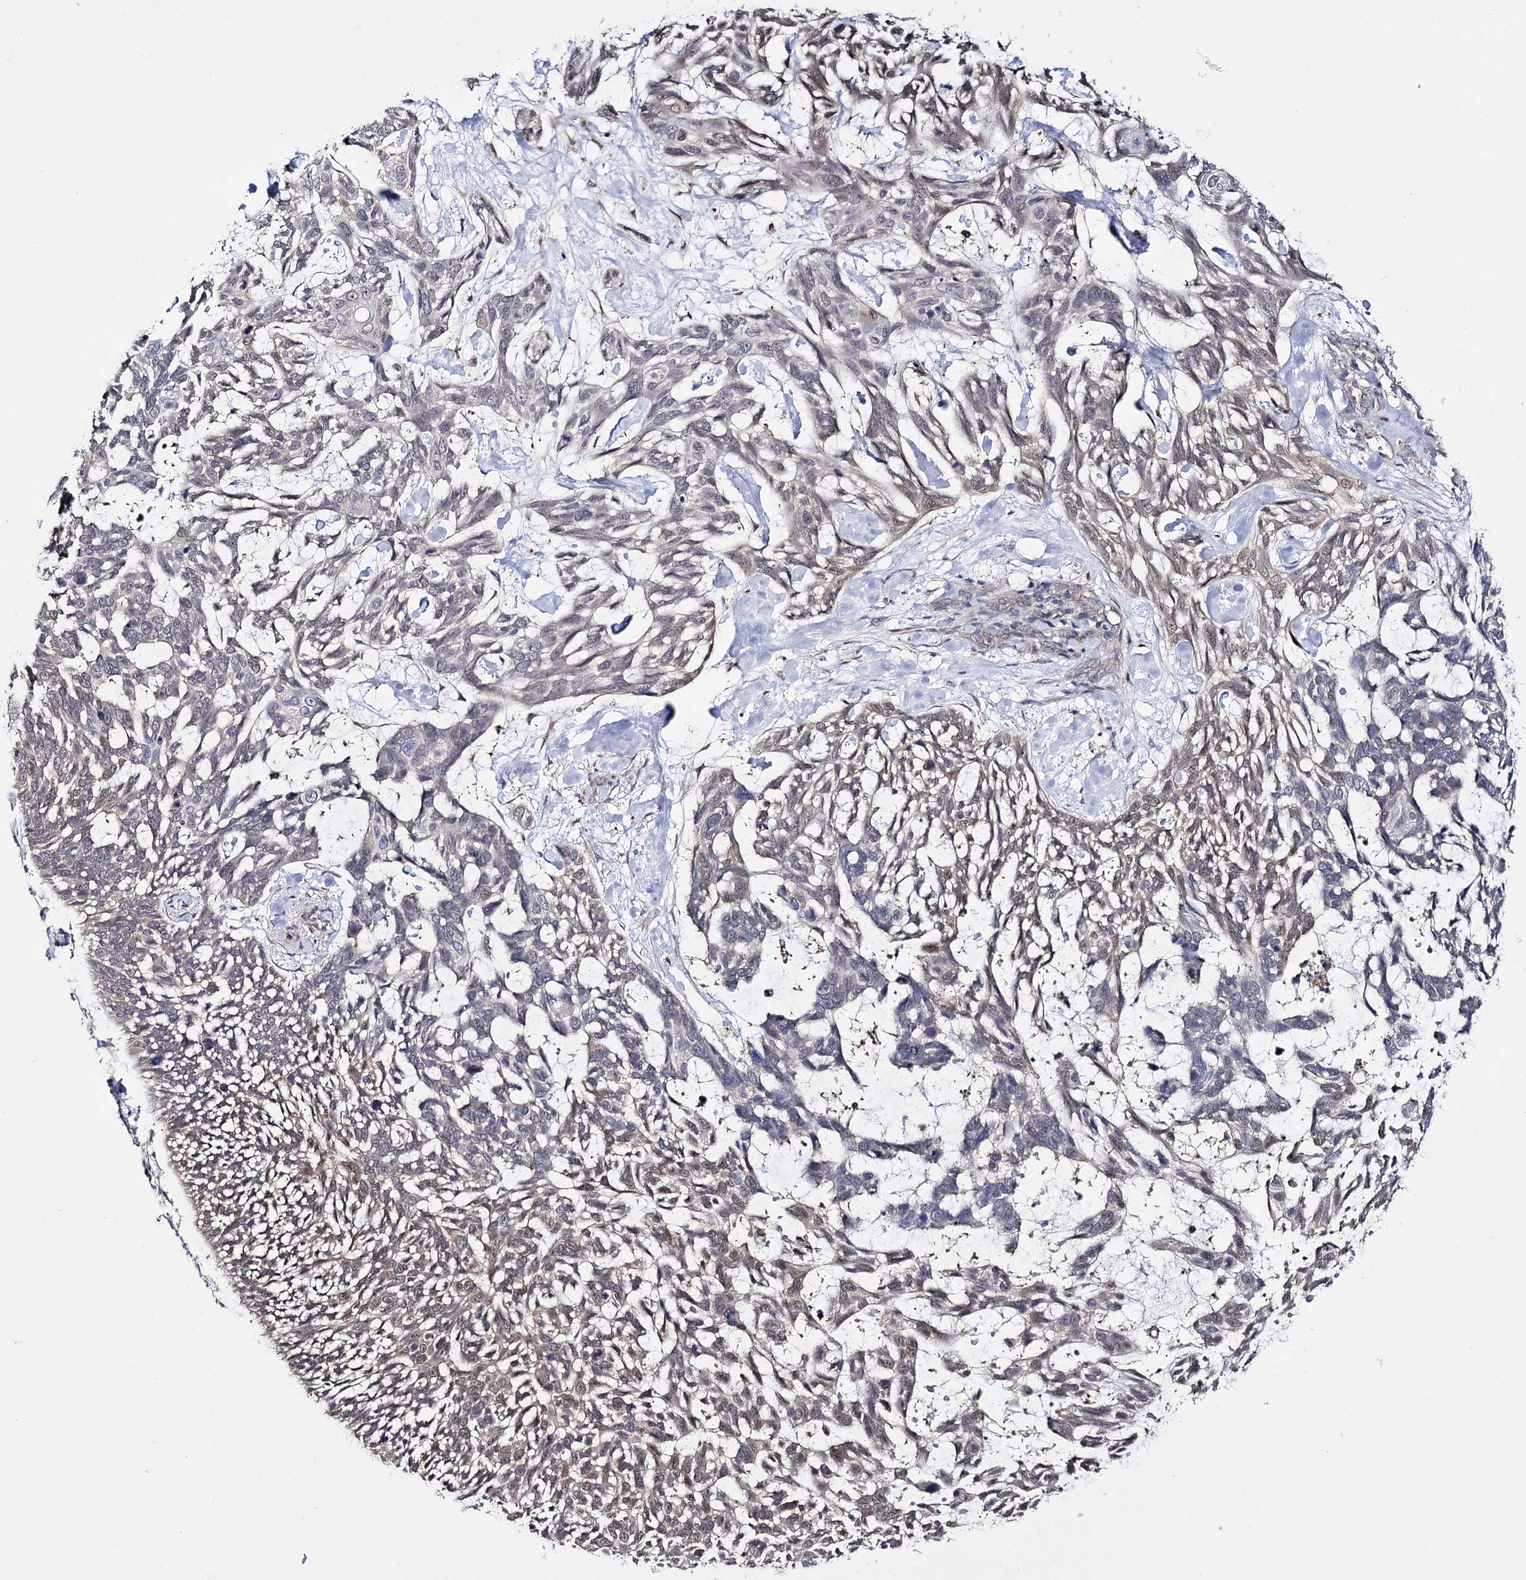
{"staining": {"intensity": "weak", "quantity": "25%-75%", "location": "cytoplasmic/membranous,nuclear"}, "tissue": "skin cancer", "cell_type": "Tumor cells", "image_type": "cancer", "snomed": [{"axis": "morphology", "description": "Basal cell carcinoma"}, {"axis": "topography", "description": "Skin"}], "caption": "Approximately 25%-75% of tumor cells in human skin cancer (basal cell carcinoma) demonstrate weak cytoplasmic/membranous and nuclear protein expression as visualized by brown immunohistochemical staining.", "gene": "PTER", "patient": {"sex": "male", "age": 88}}